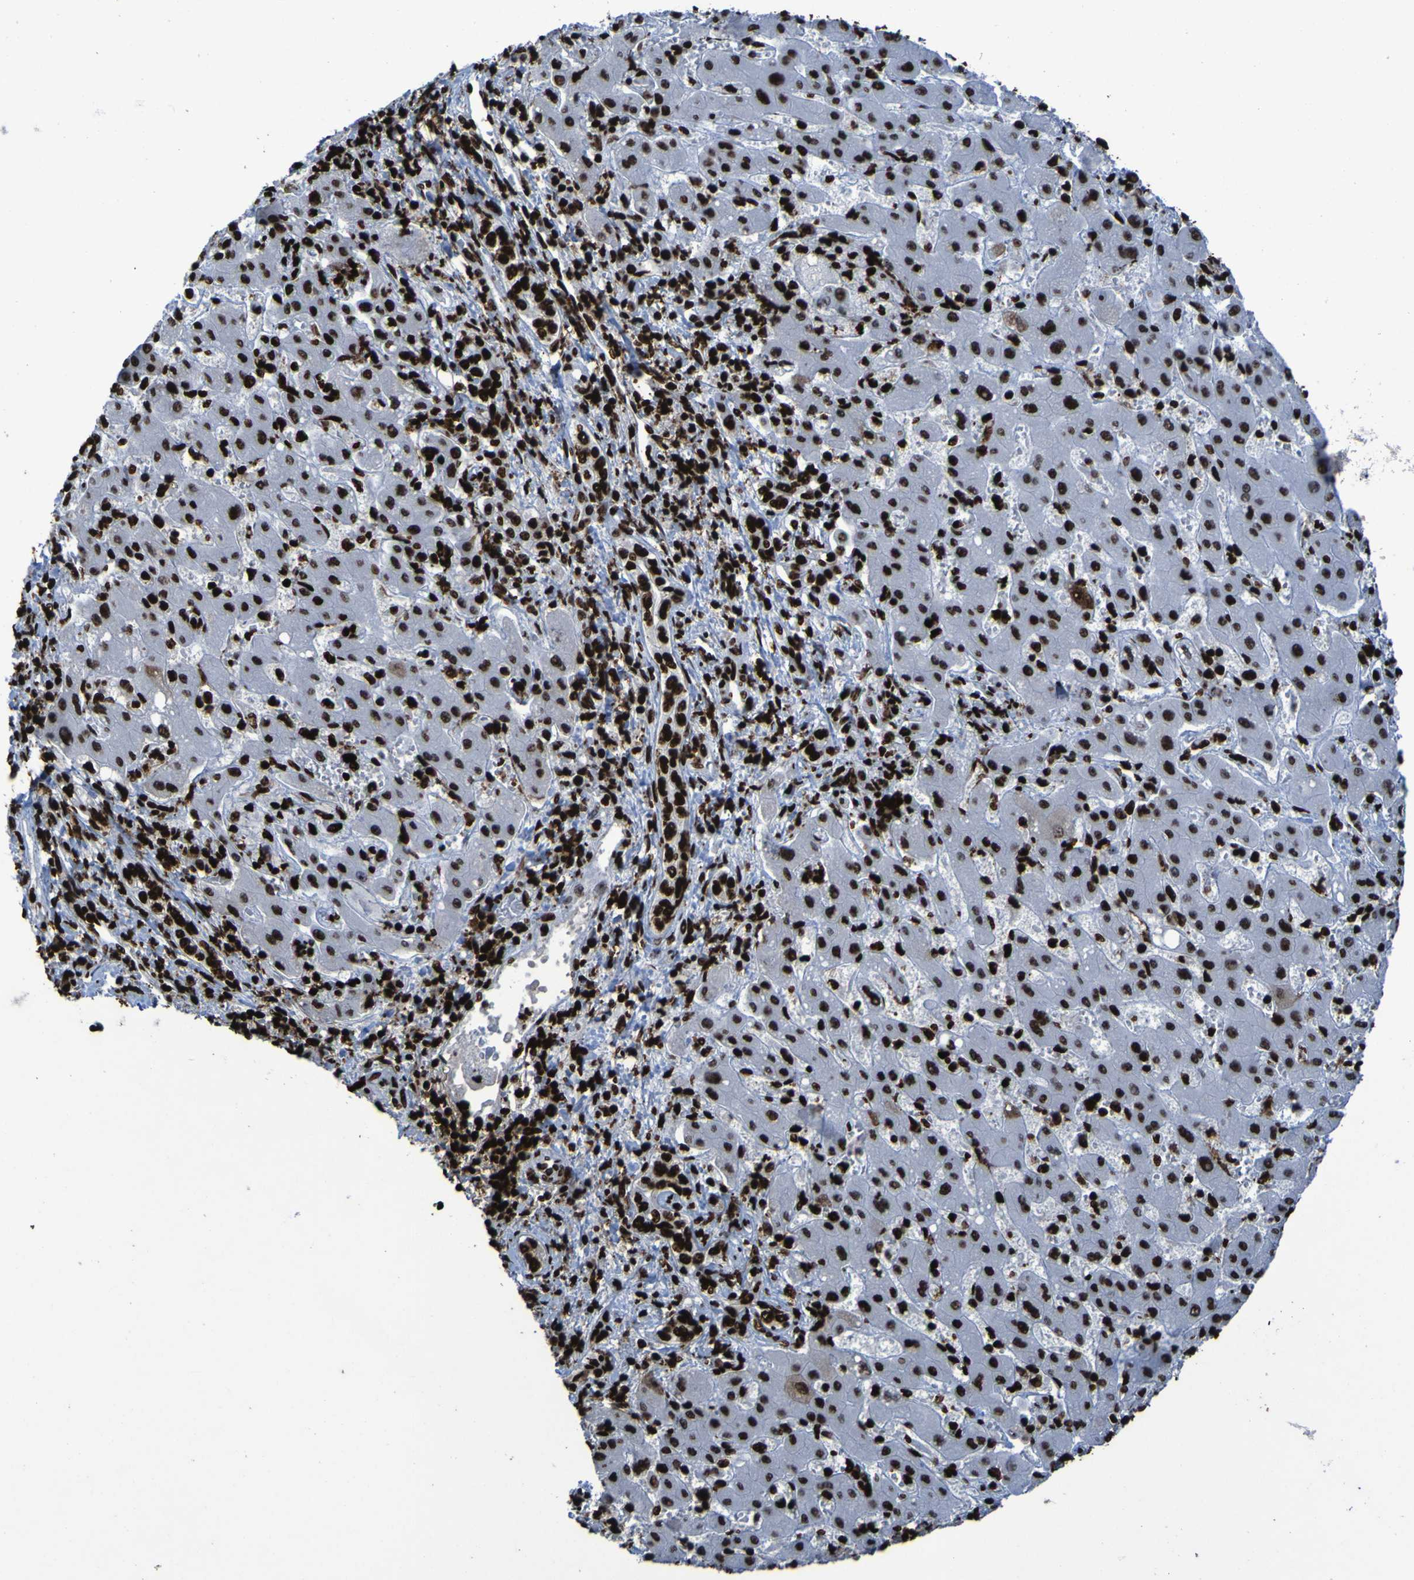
{"staining": {"intensity": "strong", "quantity": ">75%", "location": "nuclear"}, "tissue": "liver cancer", "cell_type": "Tumor cells", "image_type": "cancer", "snomed": [{"axis": "morphology", "description": "Cholangiocarcinoma"}, {"axis": "topography", "description": "Liver"}], "caption": "Cholangiocarcinoma (liver) was stained to show a protein in brown. There is high levels of strong nuclear staining in about >75% of tumor cells. (IHC, brightfield microscopy, high magnification).", "gene": "NPM1", "patient": {"sex": "male", "age": 50}}